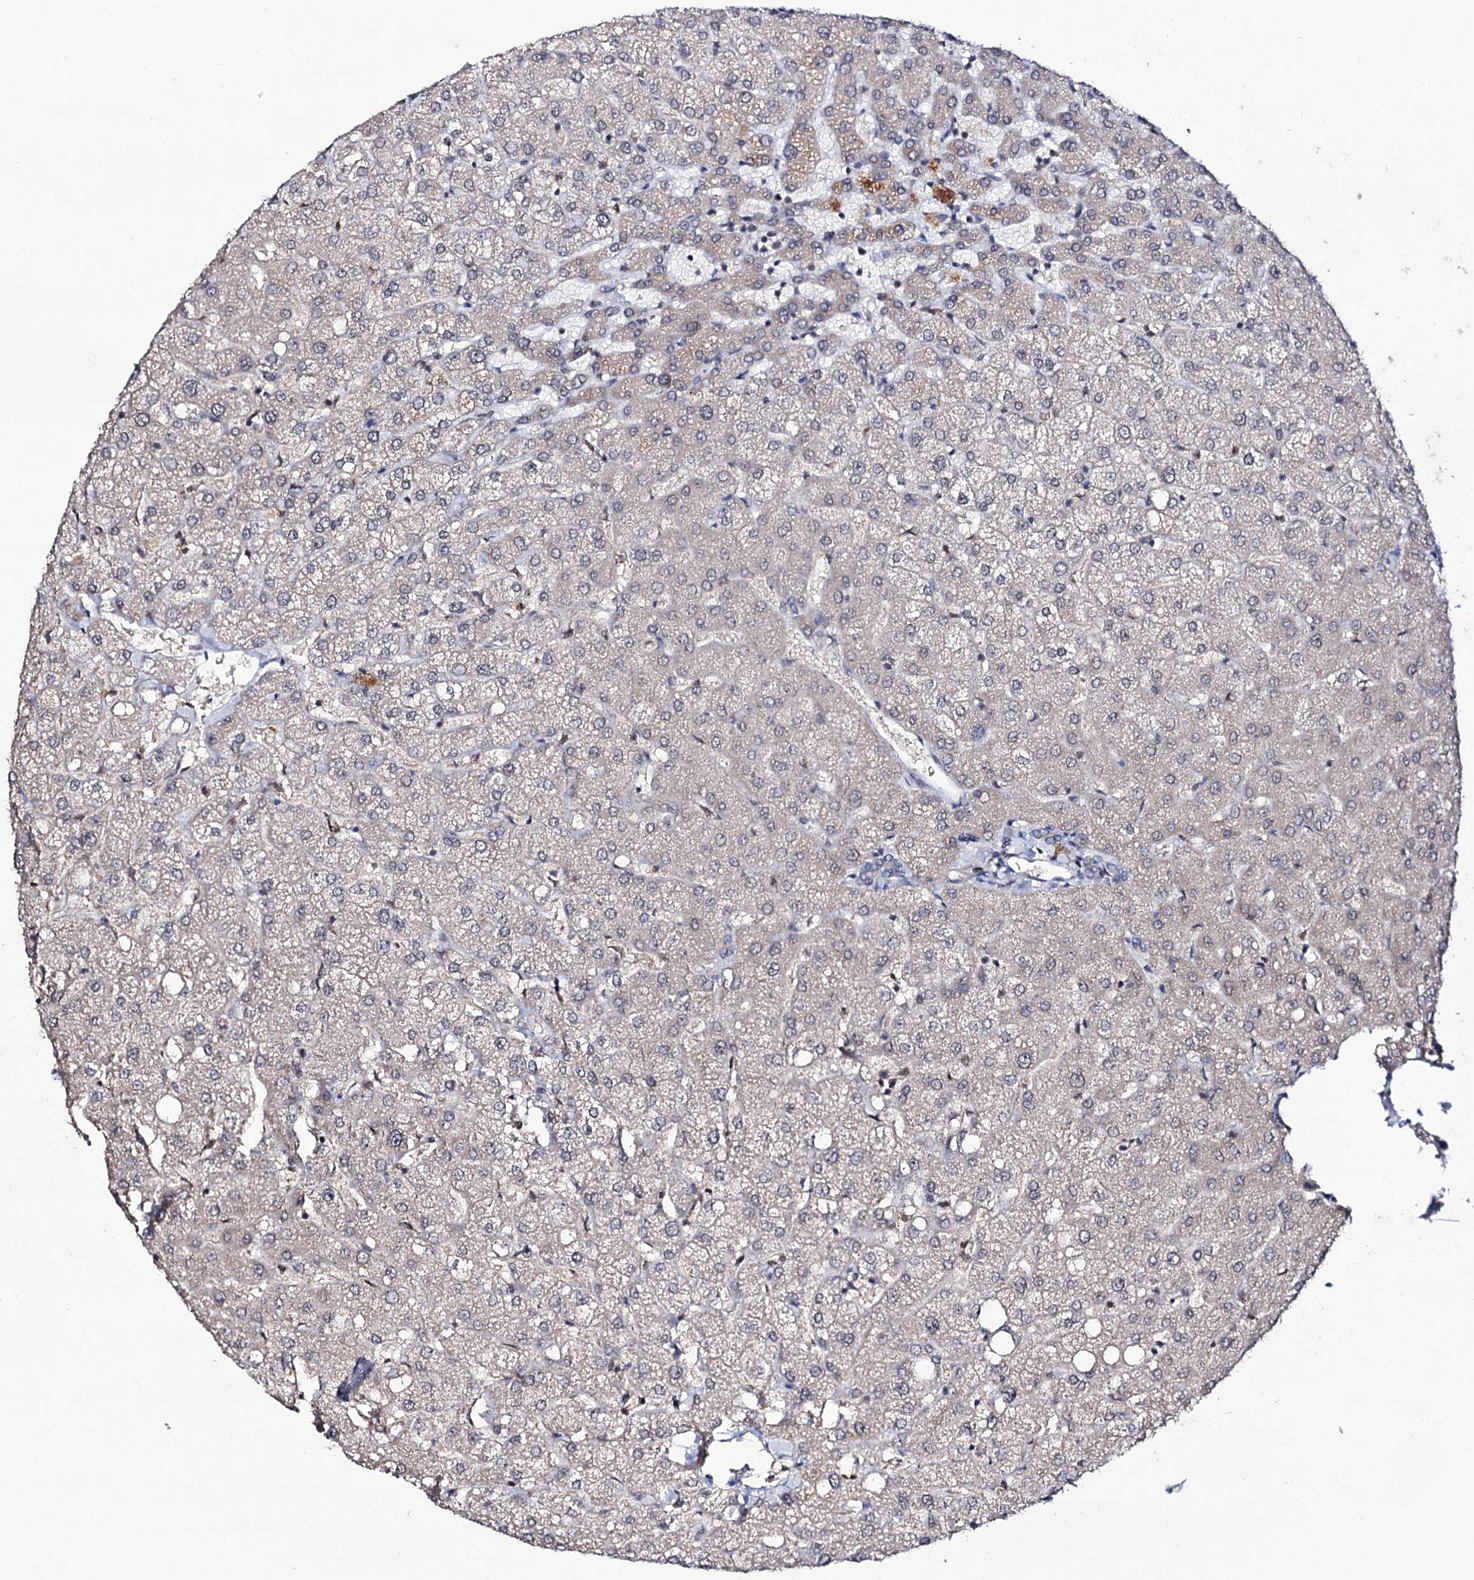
{"staining": {"intensity": "negative", "quantity": "none", "location": "none"}, "tissue": "liver", "cell_type": "Cholangiocytes", "image_type": "normal", "snomed": [{"axis": "morphology", "description": "Normal tissue, NOS"}, {"axis": "topography", "description": "Liver"}], "caption": "Immunohistochemical staining of normal human liver demonstrates no significant positivity in cholangiocytes. (DAB immunohistochemistry visualized using brightfield microscopy, high magnification).", "gene": "SMCHD1", "patient": {"sex": "female", "age": 54}}